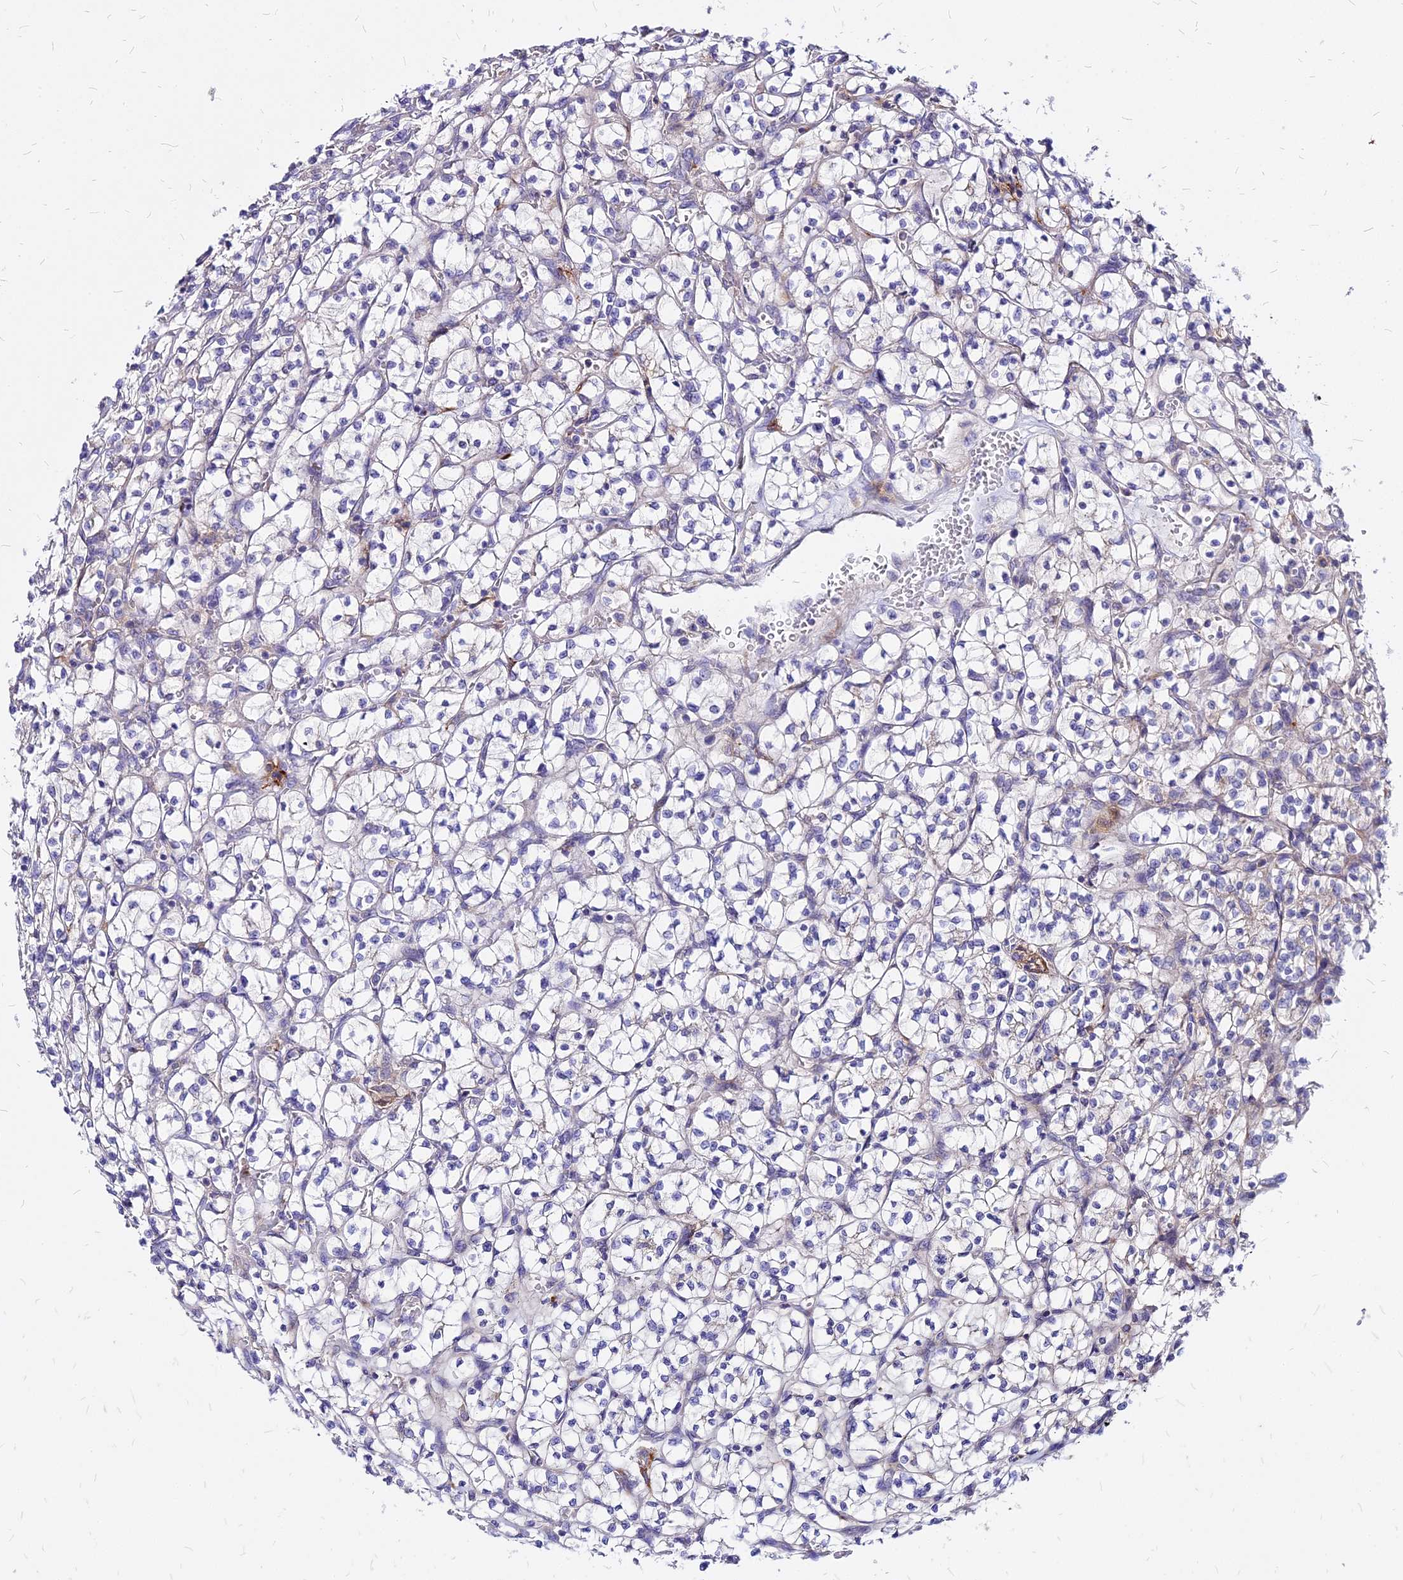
{"staining": {"intensity": "negative", "quantity": "none", "location": "none"}, "tissue": "renal cancer", "cell_type": "Tumor cells", "image_type": "cancer", "snomed": [{"axis": "morphology", "description": "Adenocarcinoma, NOS"}, {"axis": "topography", "description": "Kidney"}], "caption": "A high-resolution image shows IHC staining of renal adenocarcinoma, which reveals no significant expression in tumor cells. (DAB immunohistochemistry, high magnification).", "gene": "COMMD10", "patient": {"sex": "female", "age": 64}}